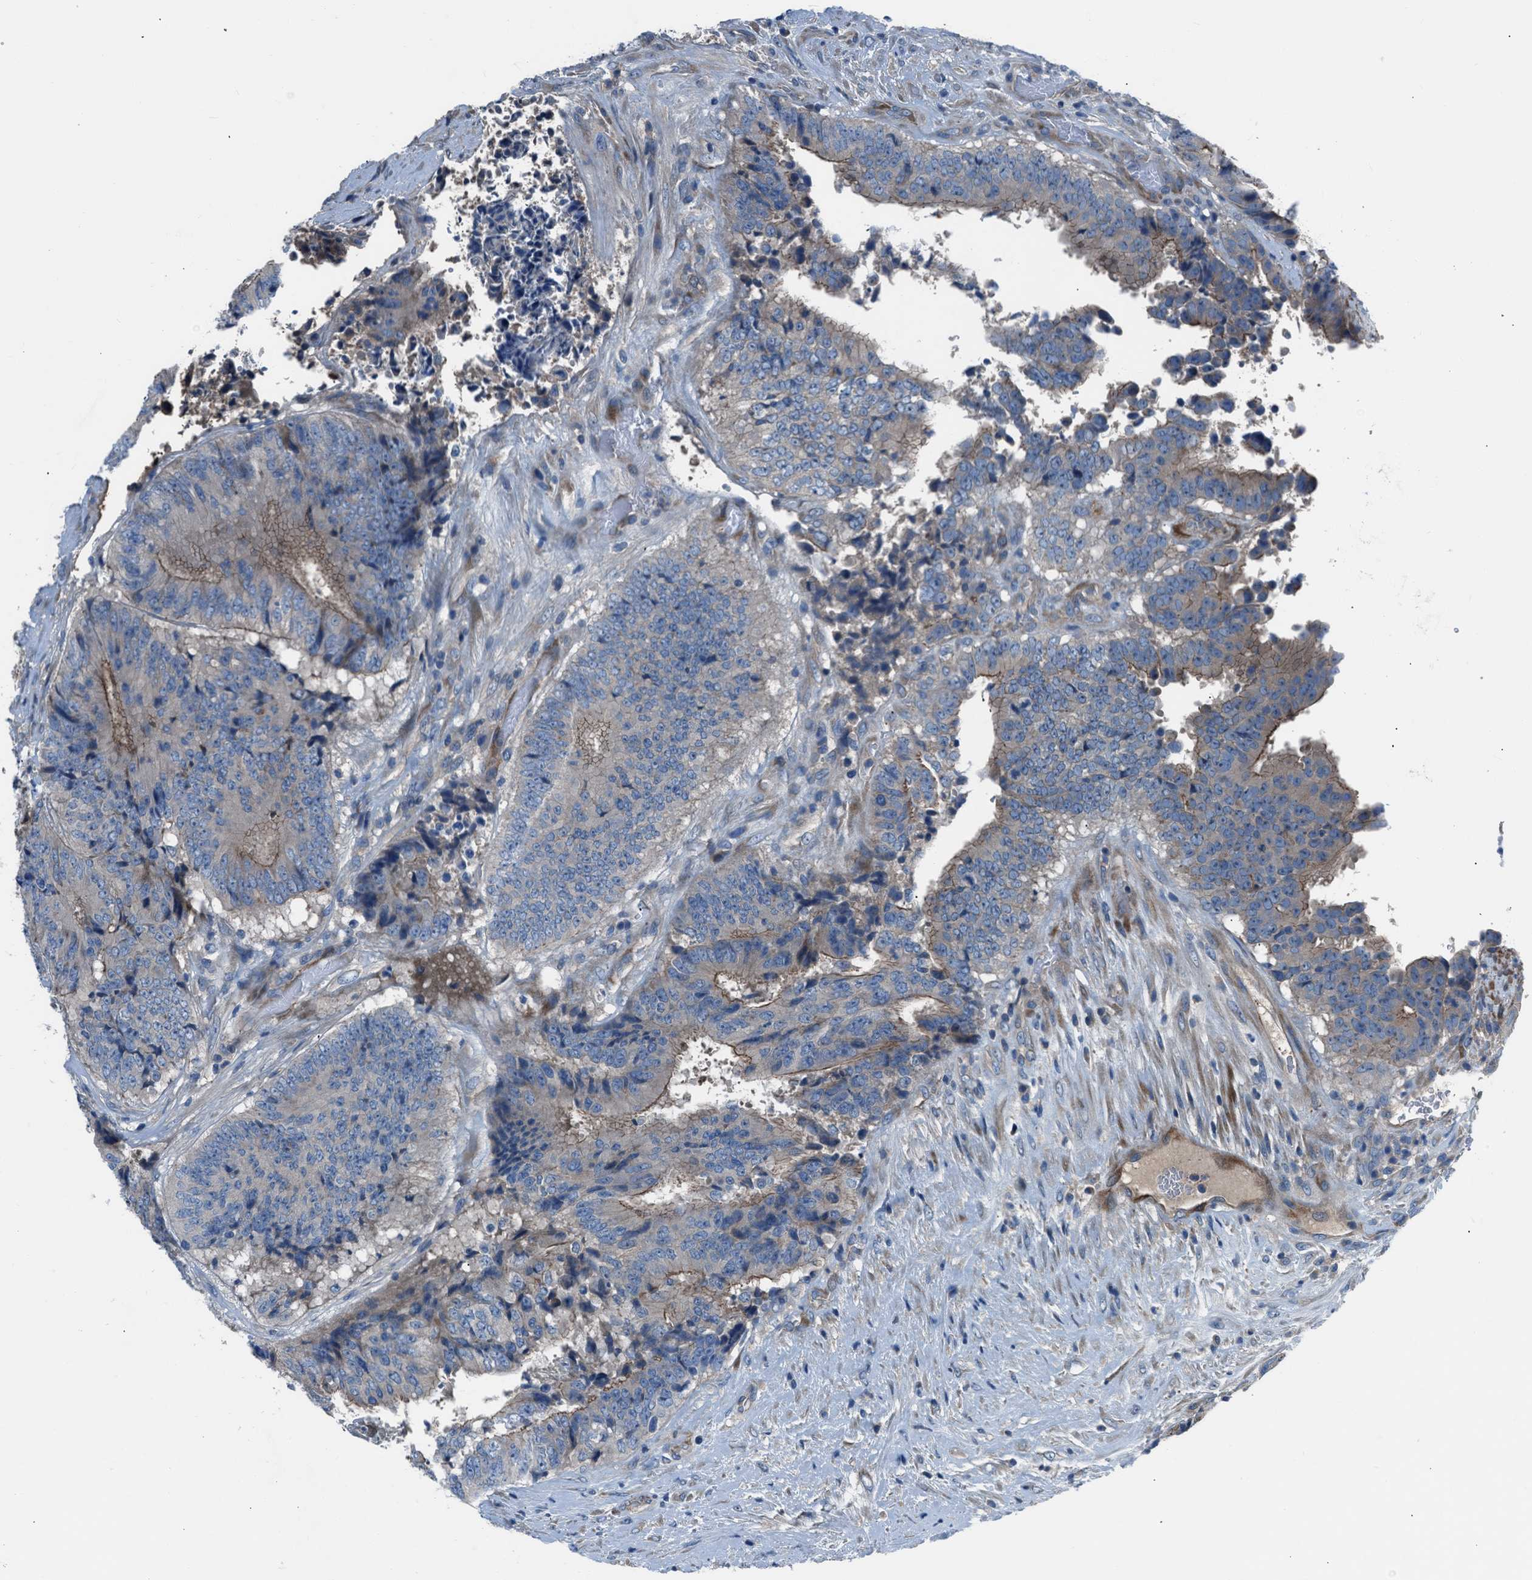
{"staining": {"intensity": "moderate", "quantity": "25%-75%", "location": "cytoplasmic/membranous"}, "tissue": "colorectal cancer", "cell_type": "Tumor cells", "image_type": "cancer", "snomed": [{"axis": "morphology", "description": "Adenocarcinoma, NOS"}, {"axis": "topography", "description": "Rectum"}], "caption": "This is a photomicrograph of immunohistochemistry staining of adenocarcinoma (colorectal), which shows moderate staining in the cytoplasmic/membranous of tumor cells.", "gene": "SLC38A6", "patient": {"sex": "male", "age": 72}}